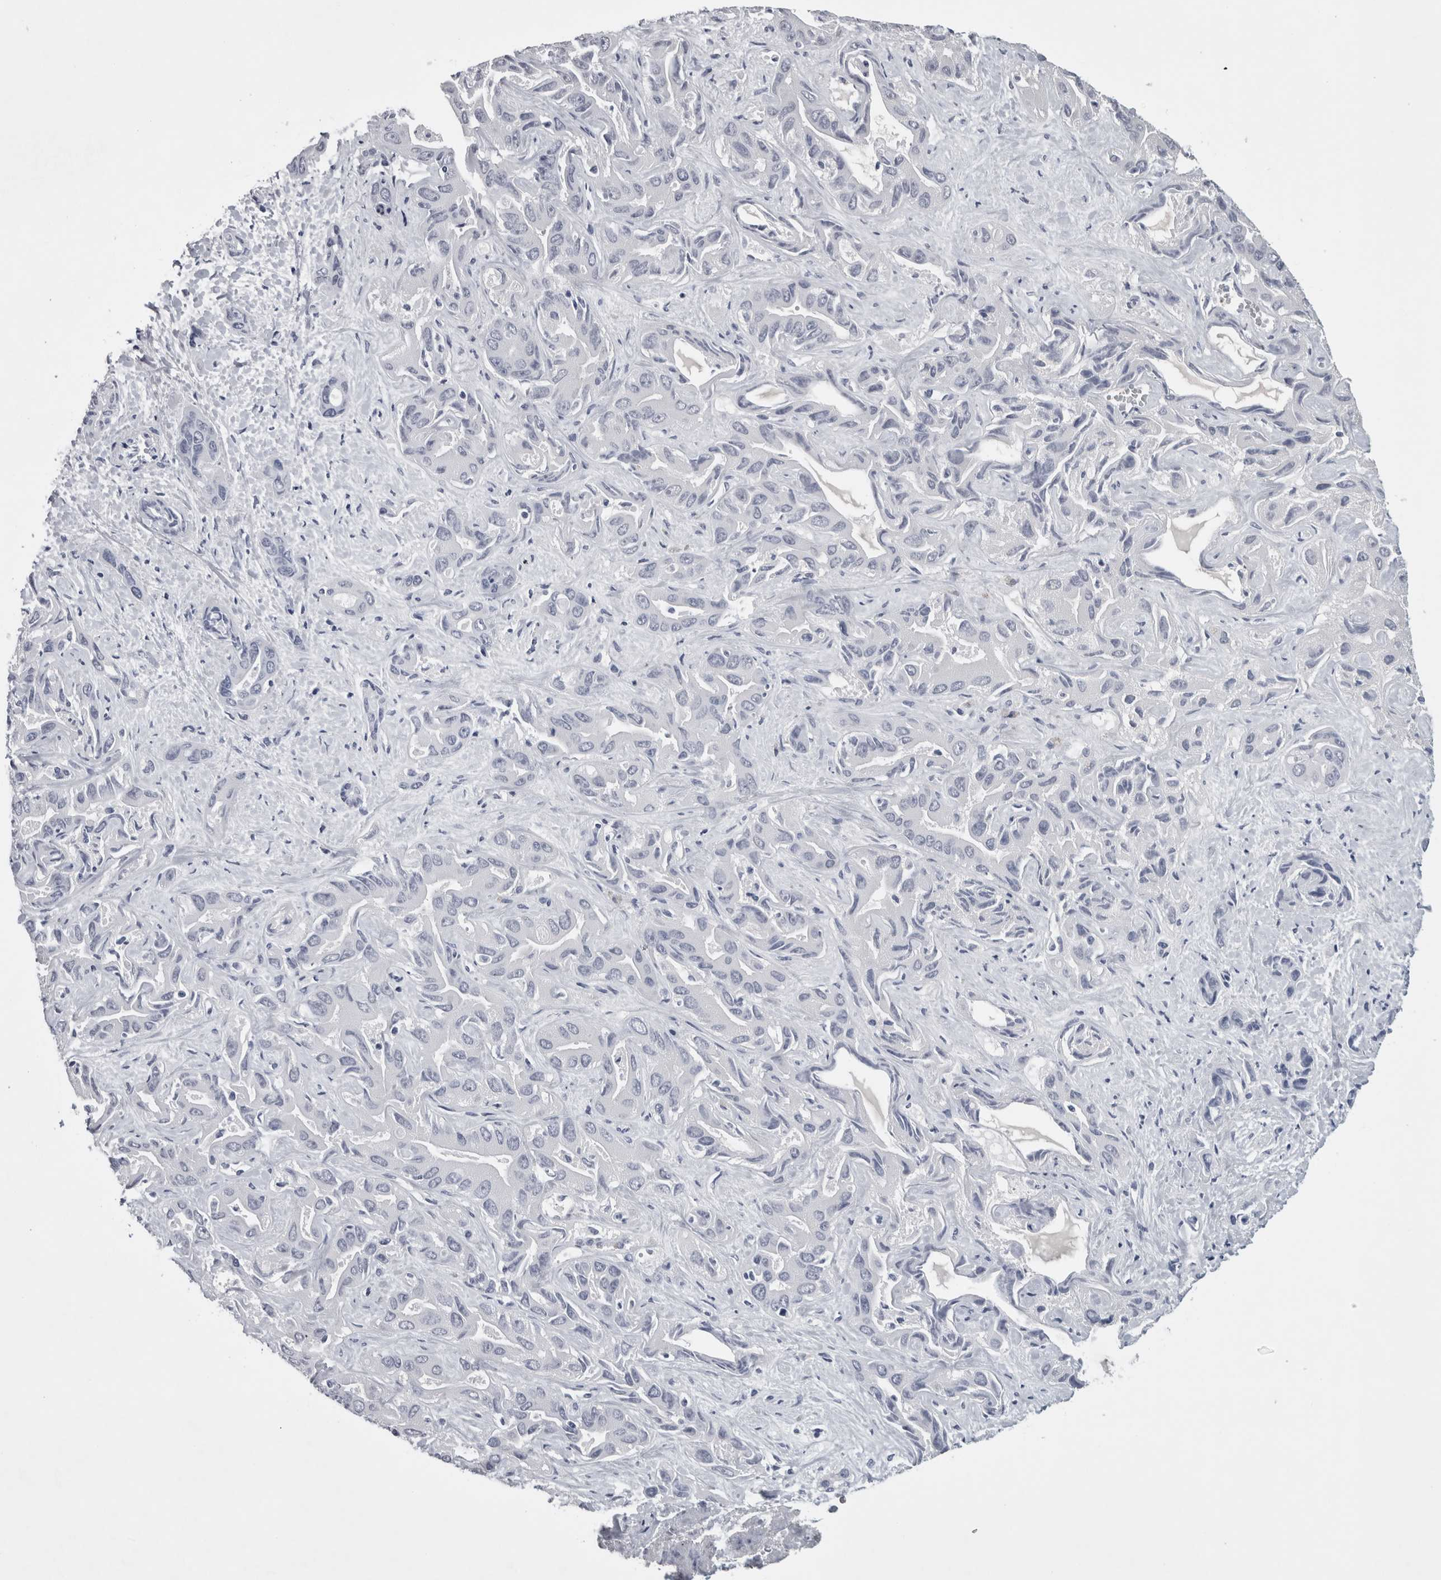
{"staining": {"intensity": "negative", "quantity": "none", "location": "none"}, "tissue": "liver cancer", "cell_type": "Tumor cells", "image_type": "cancer", "snomed": [{"axis": "morphology", "description": "Cholangiocarcinoma"}, {"axis": "topography", "description": "Liver"}], "caption": "This is an IHC micrograph of human liver cancer. There is no positivity in tumor cells.", "gene": "NAPRT", "patient": {"sex": "female", "age": 52}}